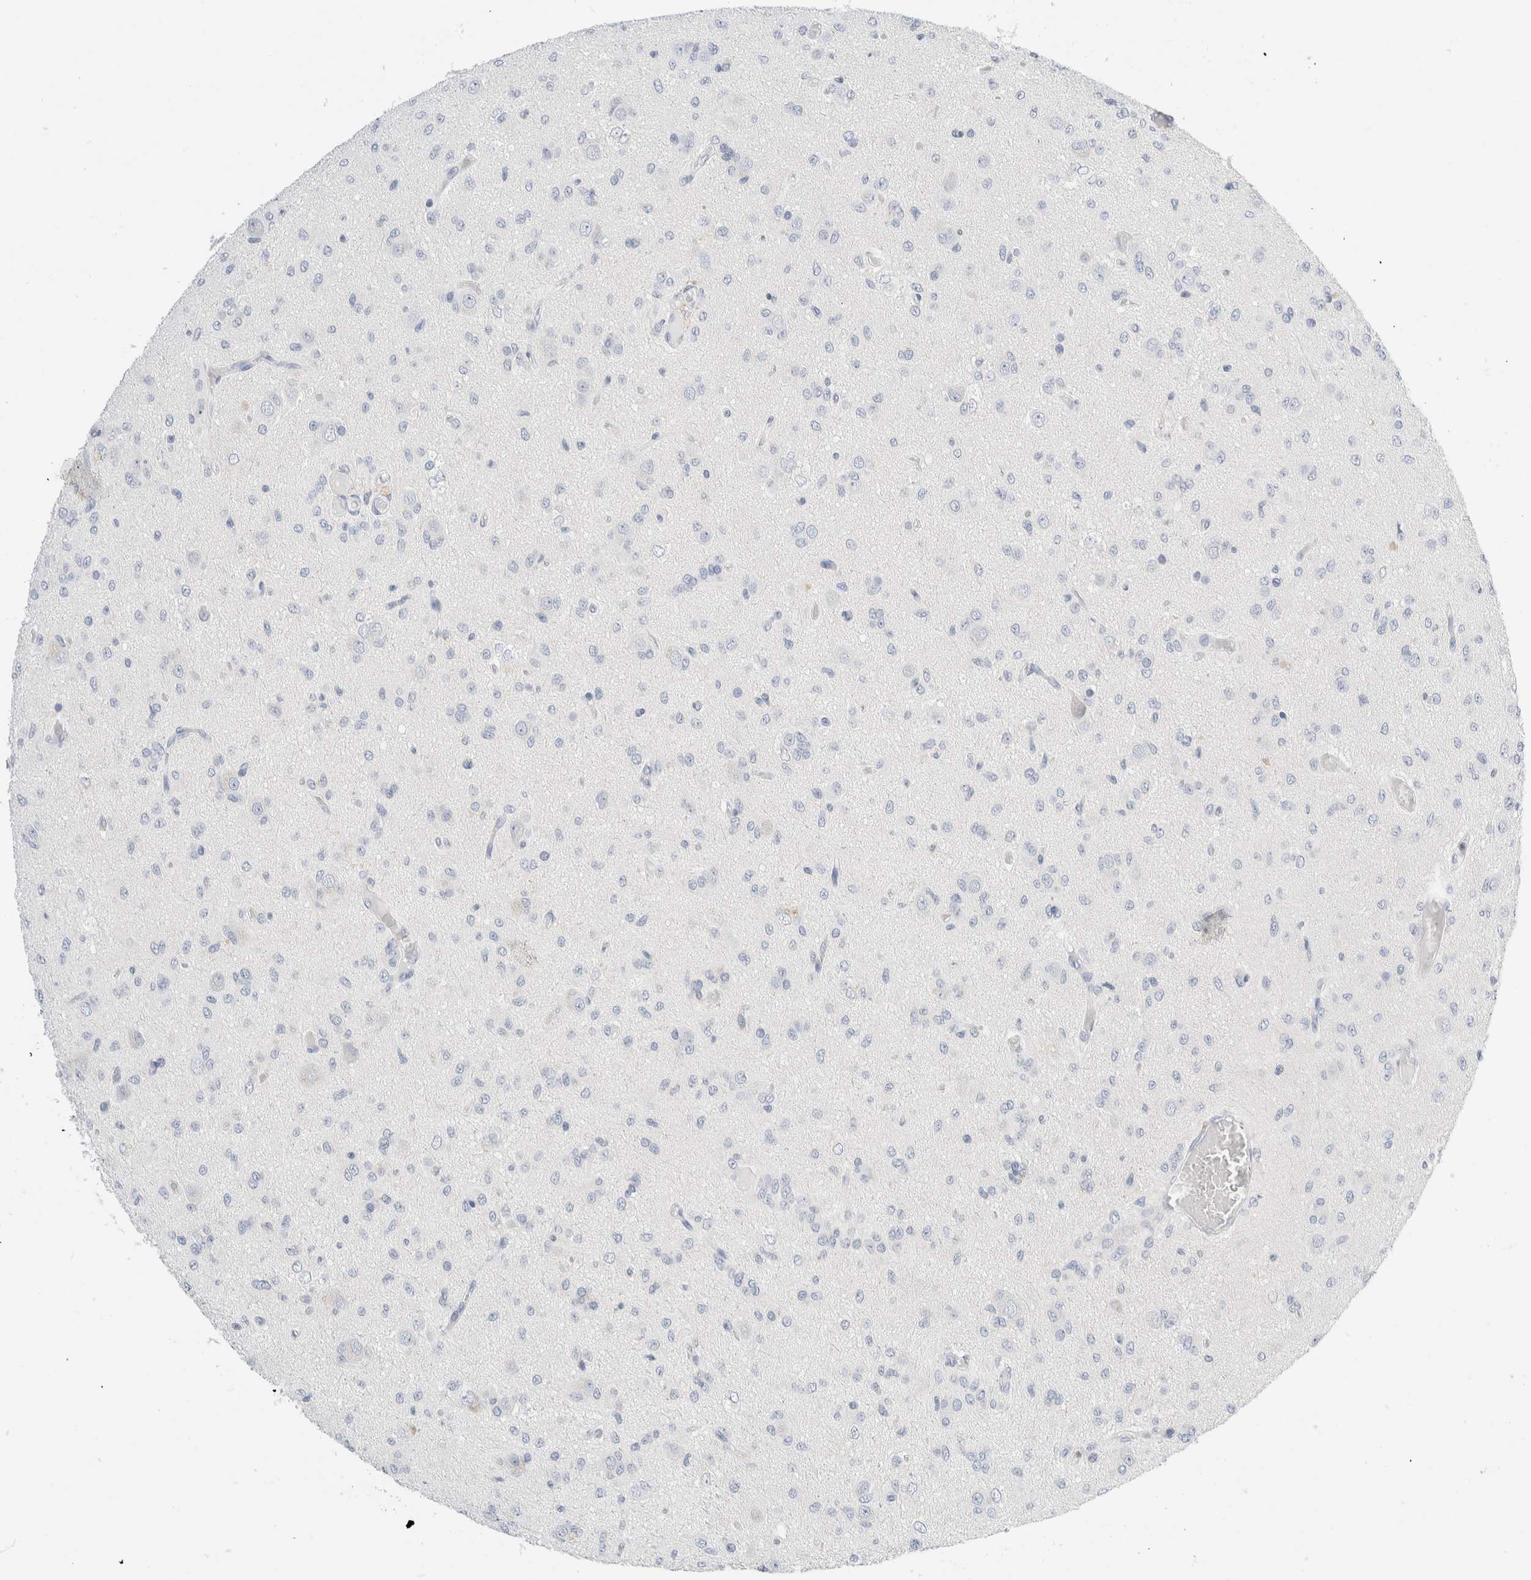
{"staining": {"intensity": "negative", "quantity": "none", "location": "none"}, "tissue": "glioma", "cell_type": "Tumor cells", "image_type": "cancer", "snomed": [{"axis": "morphology", "description": "Glioma, malignant, High grade"}, {"axis": "topography", "description": "Brain"}], "caption": "Tumor cells are negative for protein expression in human glioma.", "gene": "ADAM30", "patient": {"sex": "female", "age": 59}}